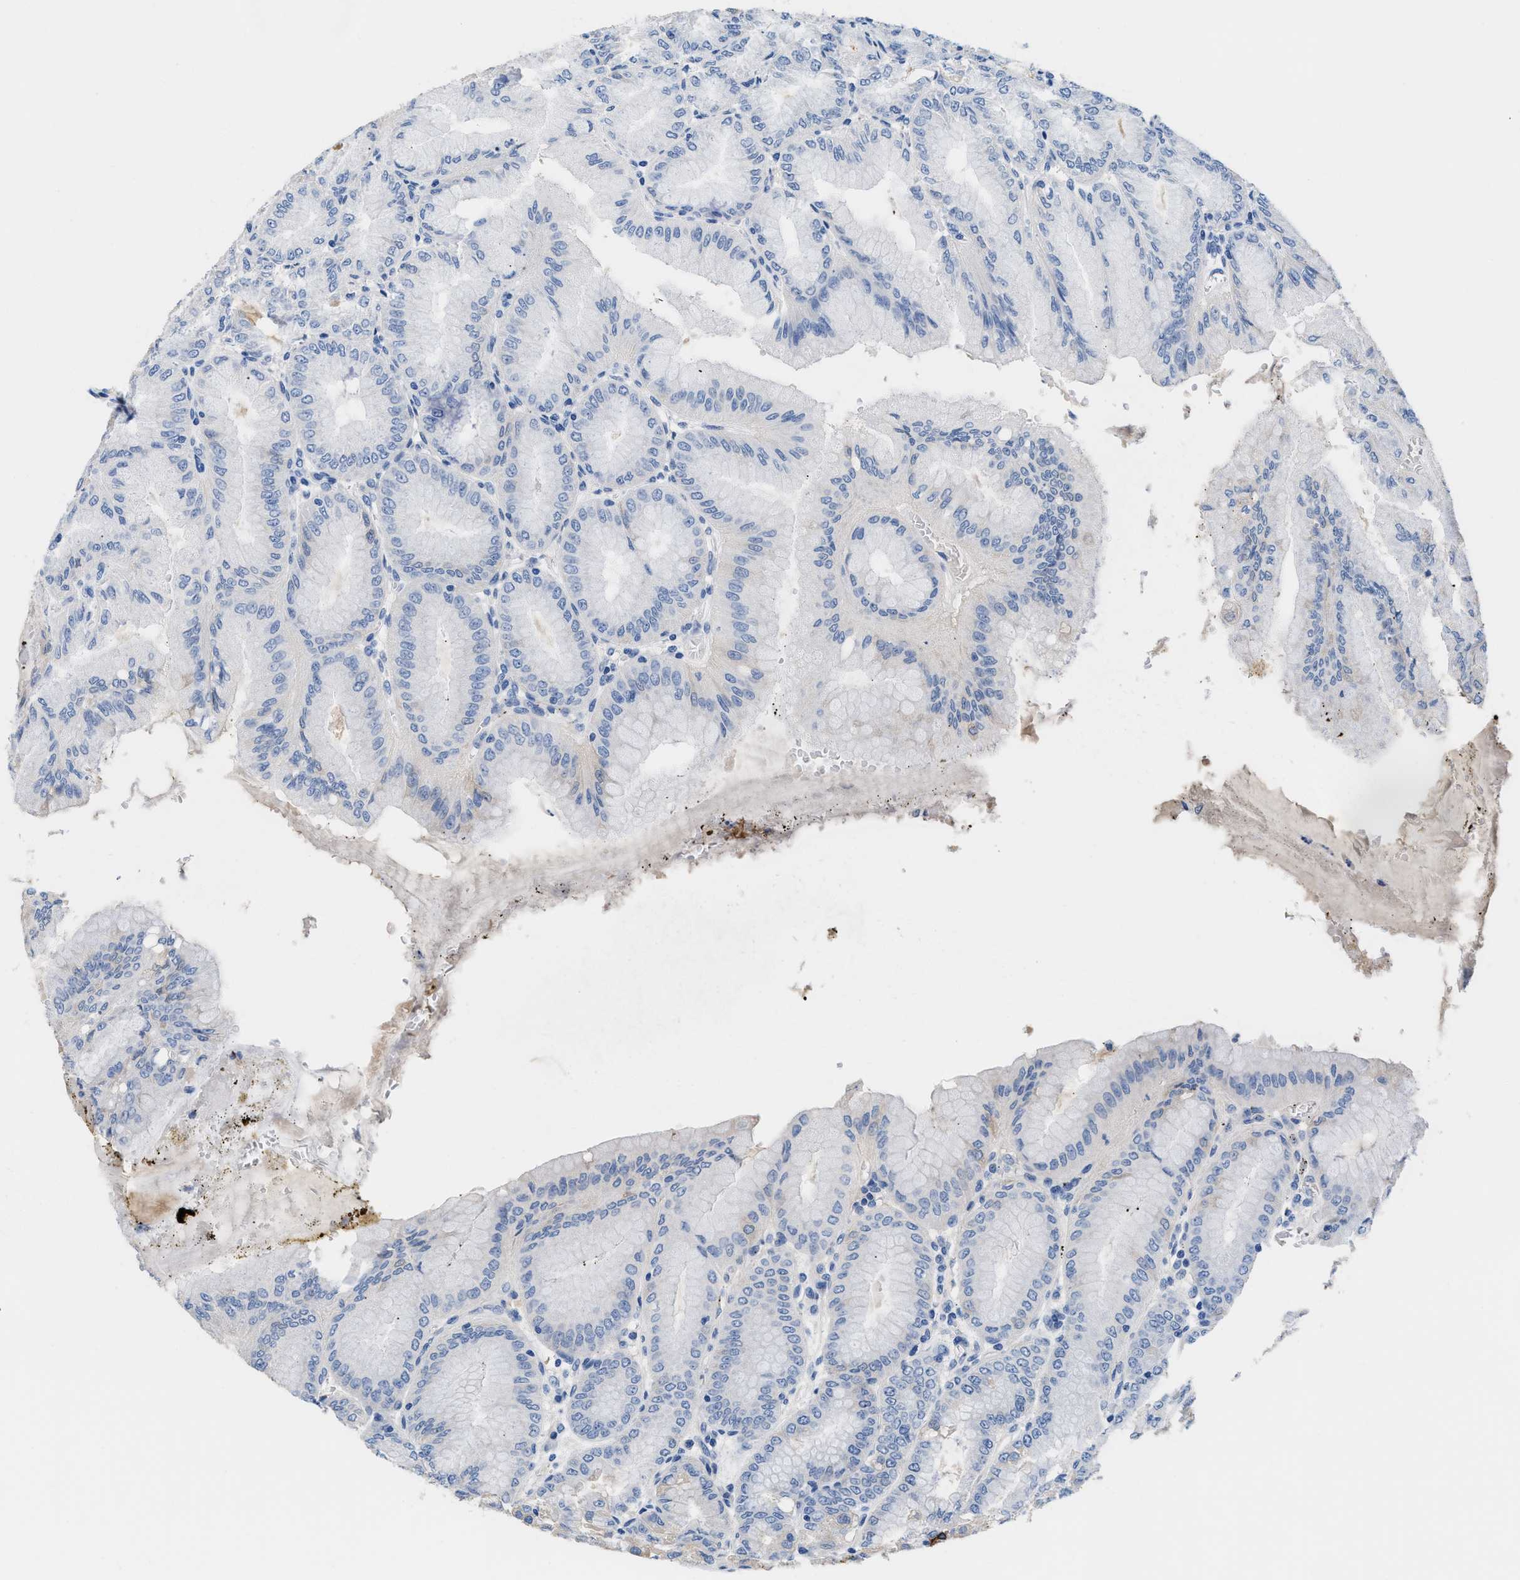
{"staining": {"intensity": "strong", "quantity": "<25%", "location": "cytoplasmic/membranous"}, "tissue": "stomach", "cell_type": "Glandular cells", "image_type": "normal", "snomed": [{"axis": "morphology", "description": "Normal tissue, NOS"}, {"axis": "topography", "description": "Stomach, lower"}], "caption": "Benign stomach displays strong cytoplasmic/membranous positivity in about <25% of glandular cells.", "gene": "SLFN13", "patient": {"sex": "male", "age": 71}}